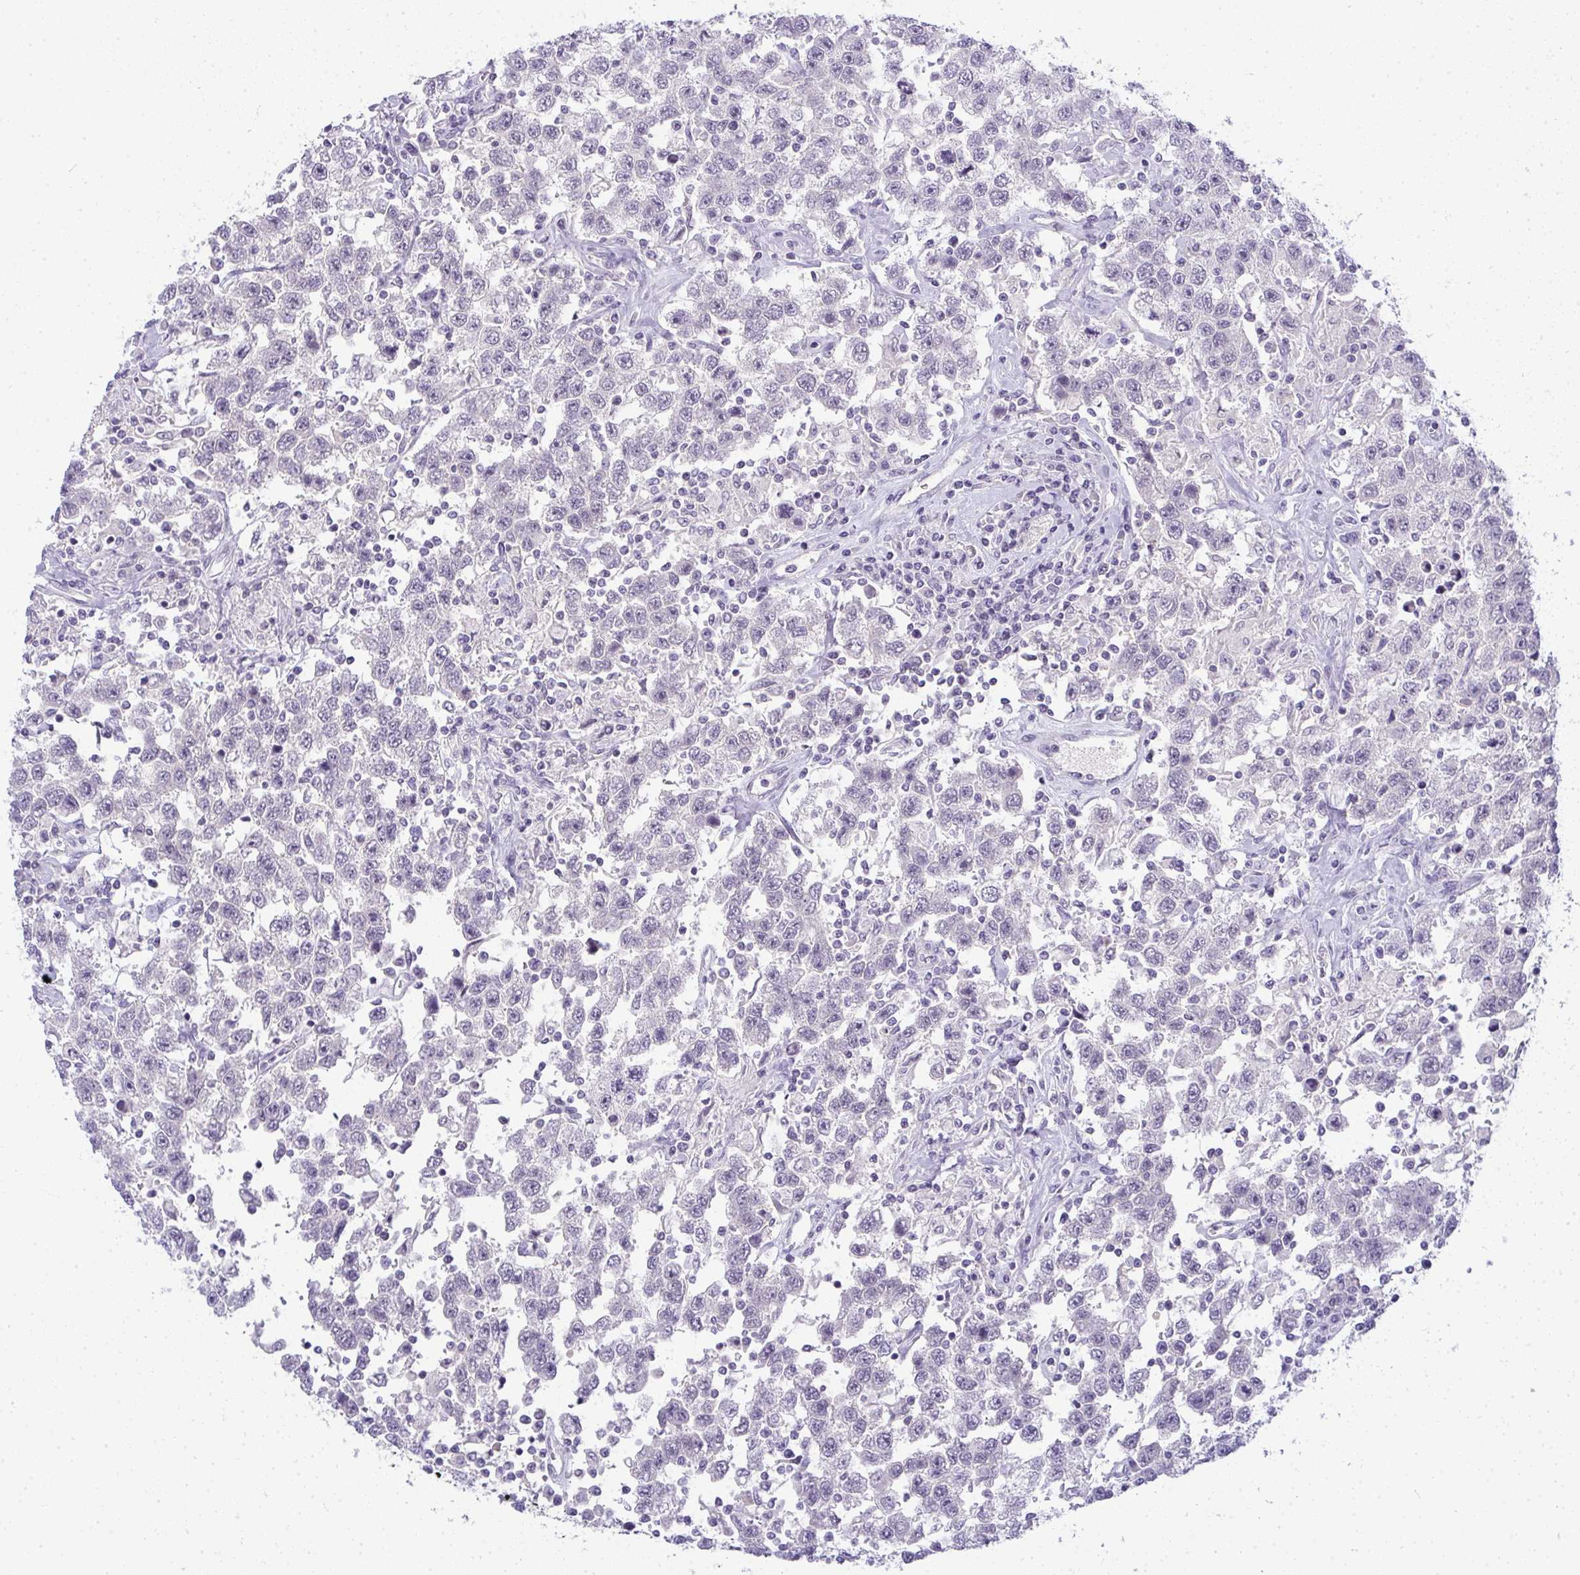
{"staining": {"intensity": "negative", "quantity": "none", "location": "none"}, "tissue": "testis cancer", "cell_type": "Tumor cells", "image_type": "cancer", "snomed": [{"axis": "morphology", "description": "Seminoma, NOS"}, {"axis": "topography", "description": "Testis"}], "caption": "Tumor cells show no significant staining in testis cancer.", "gene": "TMEM82", "patient": {"sex": "male", "age": 41}}